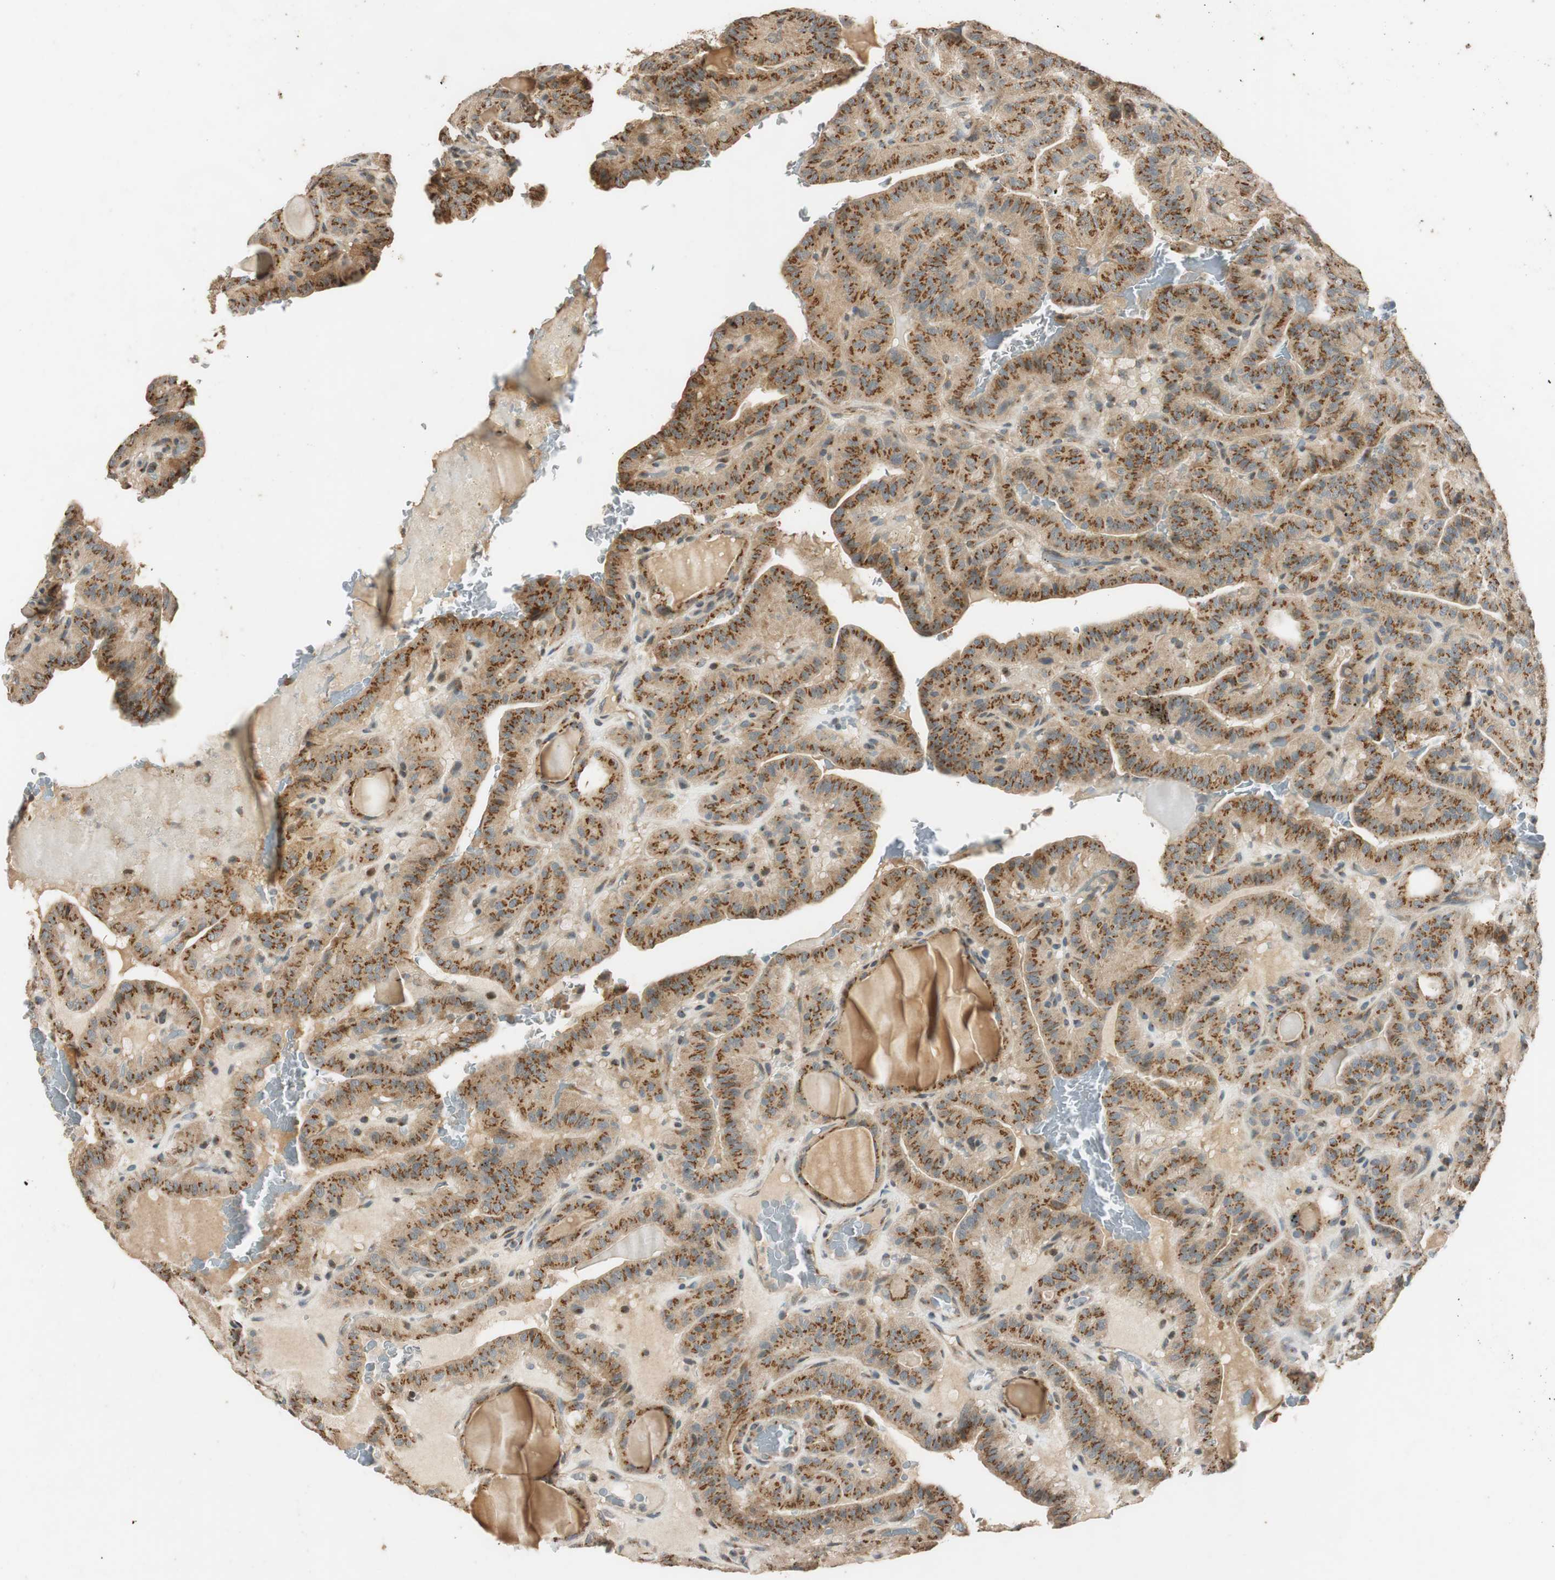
{"staining": {"intensity": "moderate", "quantity": ">75%", "location": "cytoplasmic/membranous"}, "tissue": "thyroid cancer", "cell_type": "Tumor cells", "image_type": "cancer", "snomed": [{"axis": "morphology", "description": "Papillary adenocarcinoma, NOS"}, {"axis": "topography", "description": "Thyroid gland"}], "caption": "Thyroid cancer (papillary adenocarcinoma) tissue exhibits moderate cytoplasmic/membranous staining in approximately >75% of tumor cells", "gene": "NEO1", "patient": {"sex": "male", "age": 77}}